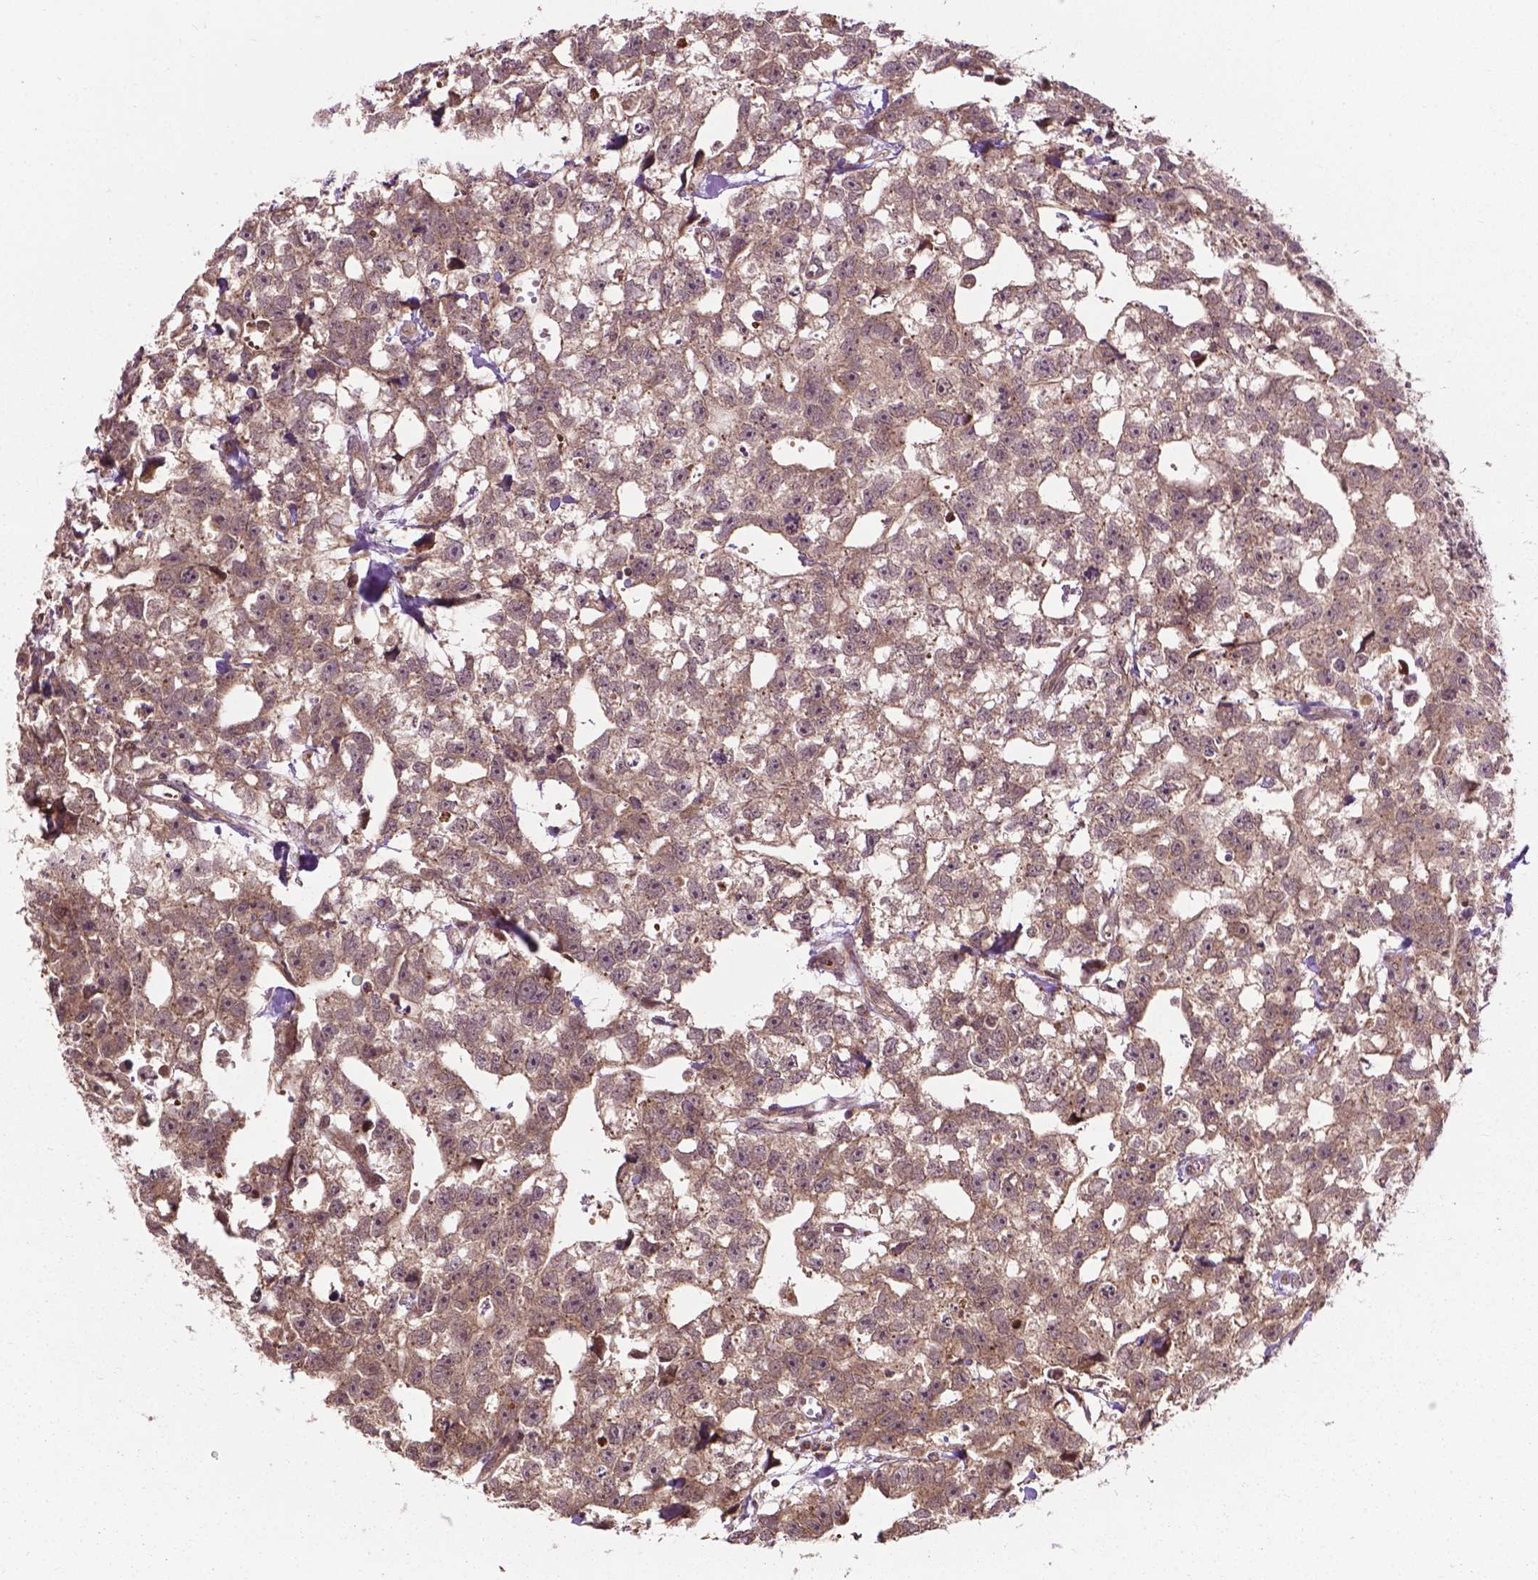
{"staining": {"intensity": "weak", "quantity": ">75%", "location": "cytoplasmic/membranous"}, "tissue": "testis cancer", "cell_type": "Tumor cells", "image_type": "cancer", "snomed": [{"axis": "morphology", "description": "Carcinoma, Embryonal, NOS"}, {"axis": "morphology", "description": "Teratoma, malignant, NOS"}, {"axis": "topography", "description": "Testis"}], "caption": "The histopathology image shows a brown stain indicating the presence of a protein in the cytoplasmic/membranous of tumor cells in embryonal carcinoma (testis).", "gene": "PPP1CB", "patient": {"sex": "male", "age": 44}}